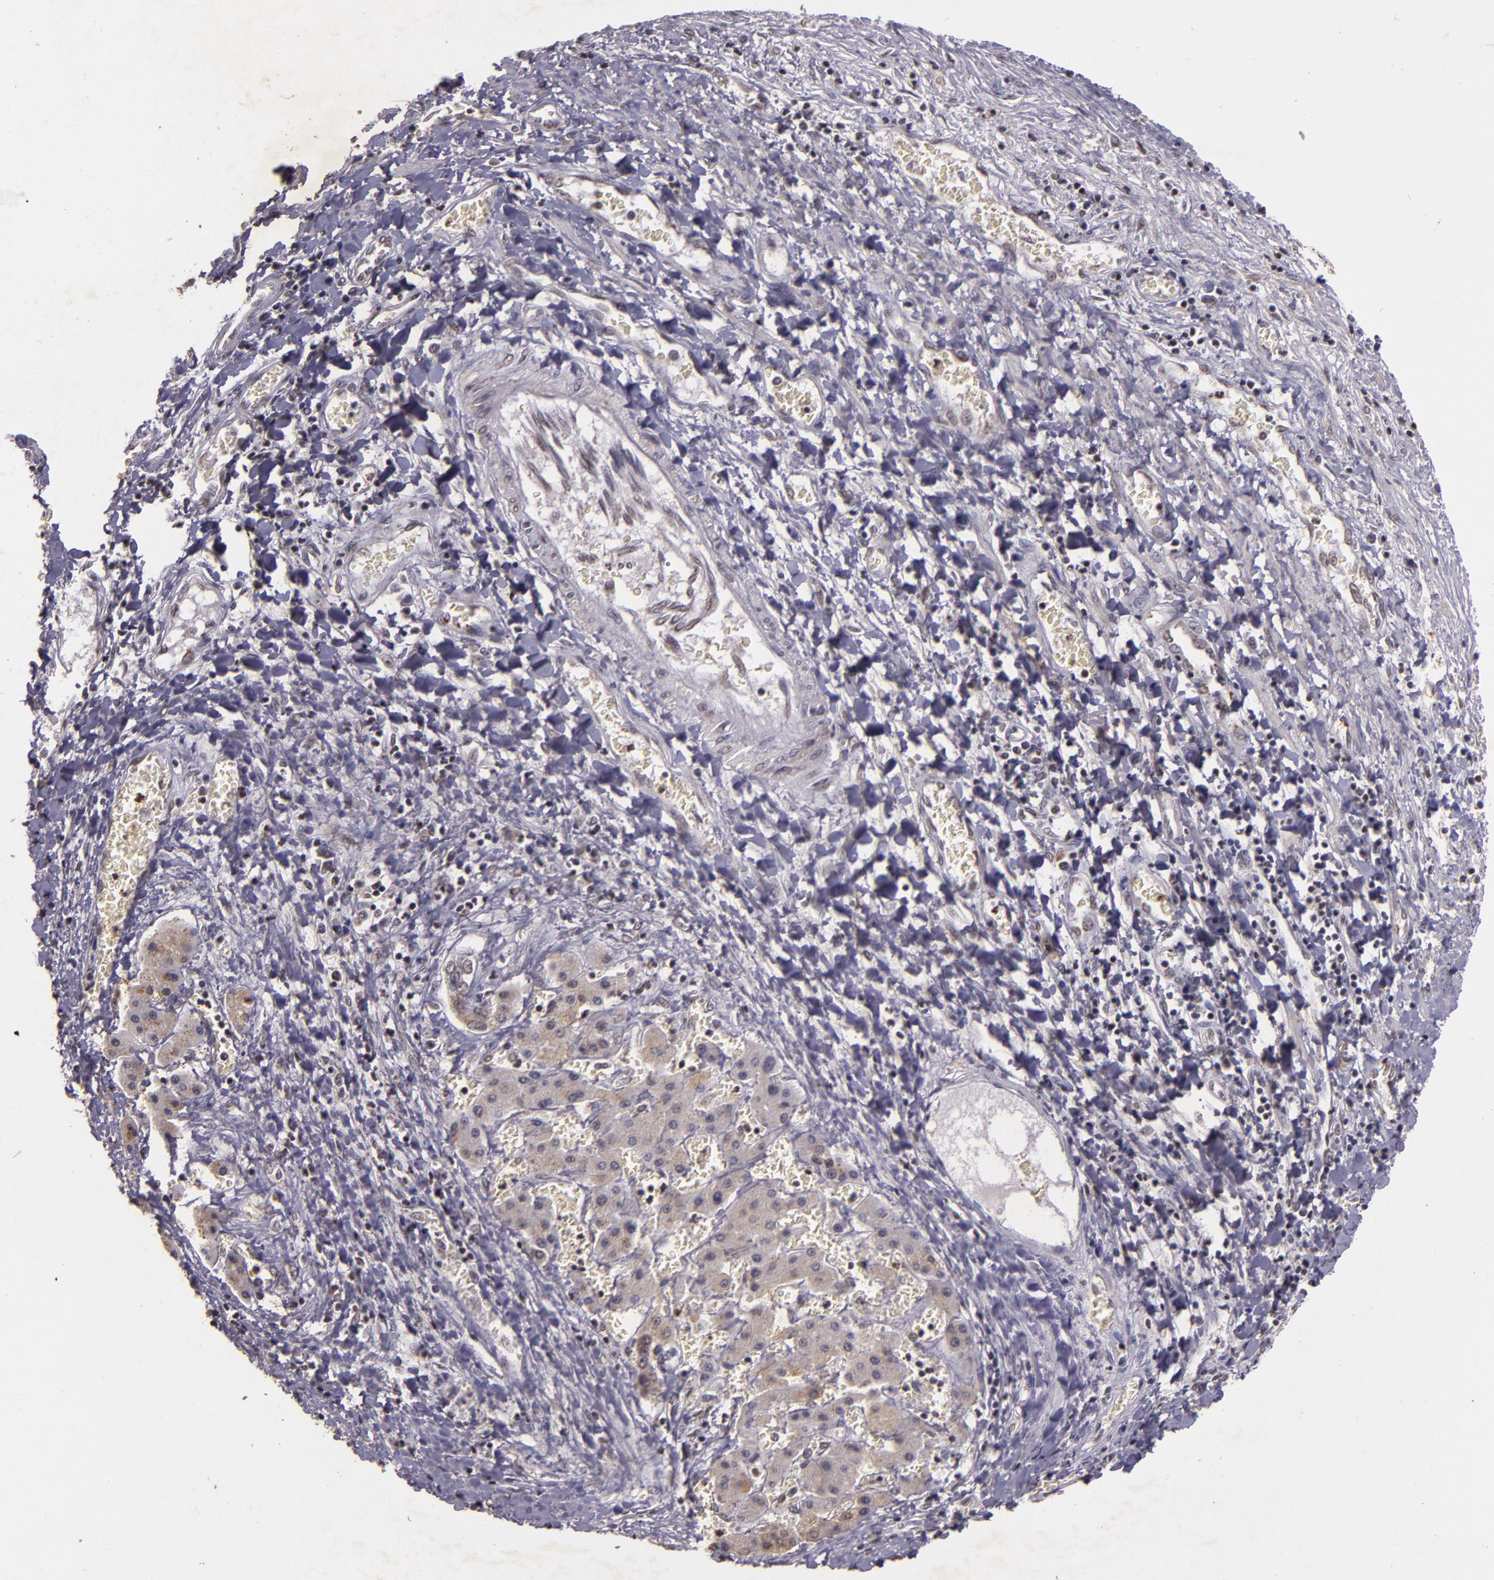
{"staining": {"intensity": "weak", "quantity": "<25%", "location": "cytoplasmic/membranous"}, "tissue": "liver cancer", "cell_type": "Tumor cells", "image_type": "cancer", "snomed": [{"axis": "morphology", "description": "Carcinoma, Hepatocellular, NOS"}, {"axis": "topography", "description": "Liver"}], "caption": "IHC image of human liver cancer stained for a protein (brown), which demonstrates no staining in tumor cells.", "gene": "CBX3", "patient": {"sex": "male", "age": 24}}